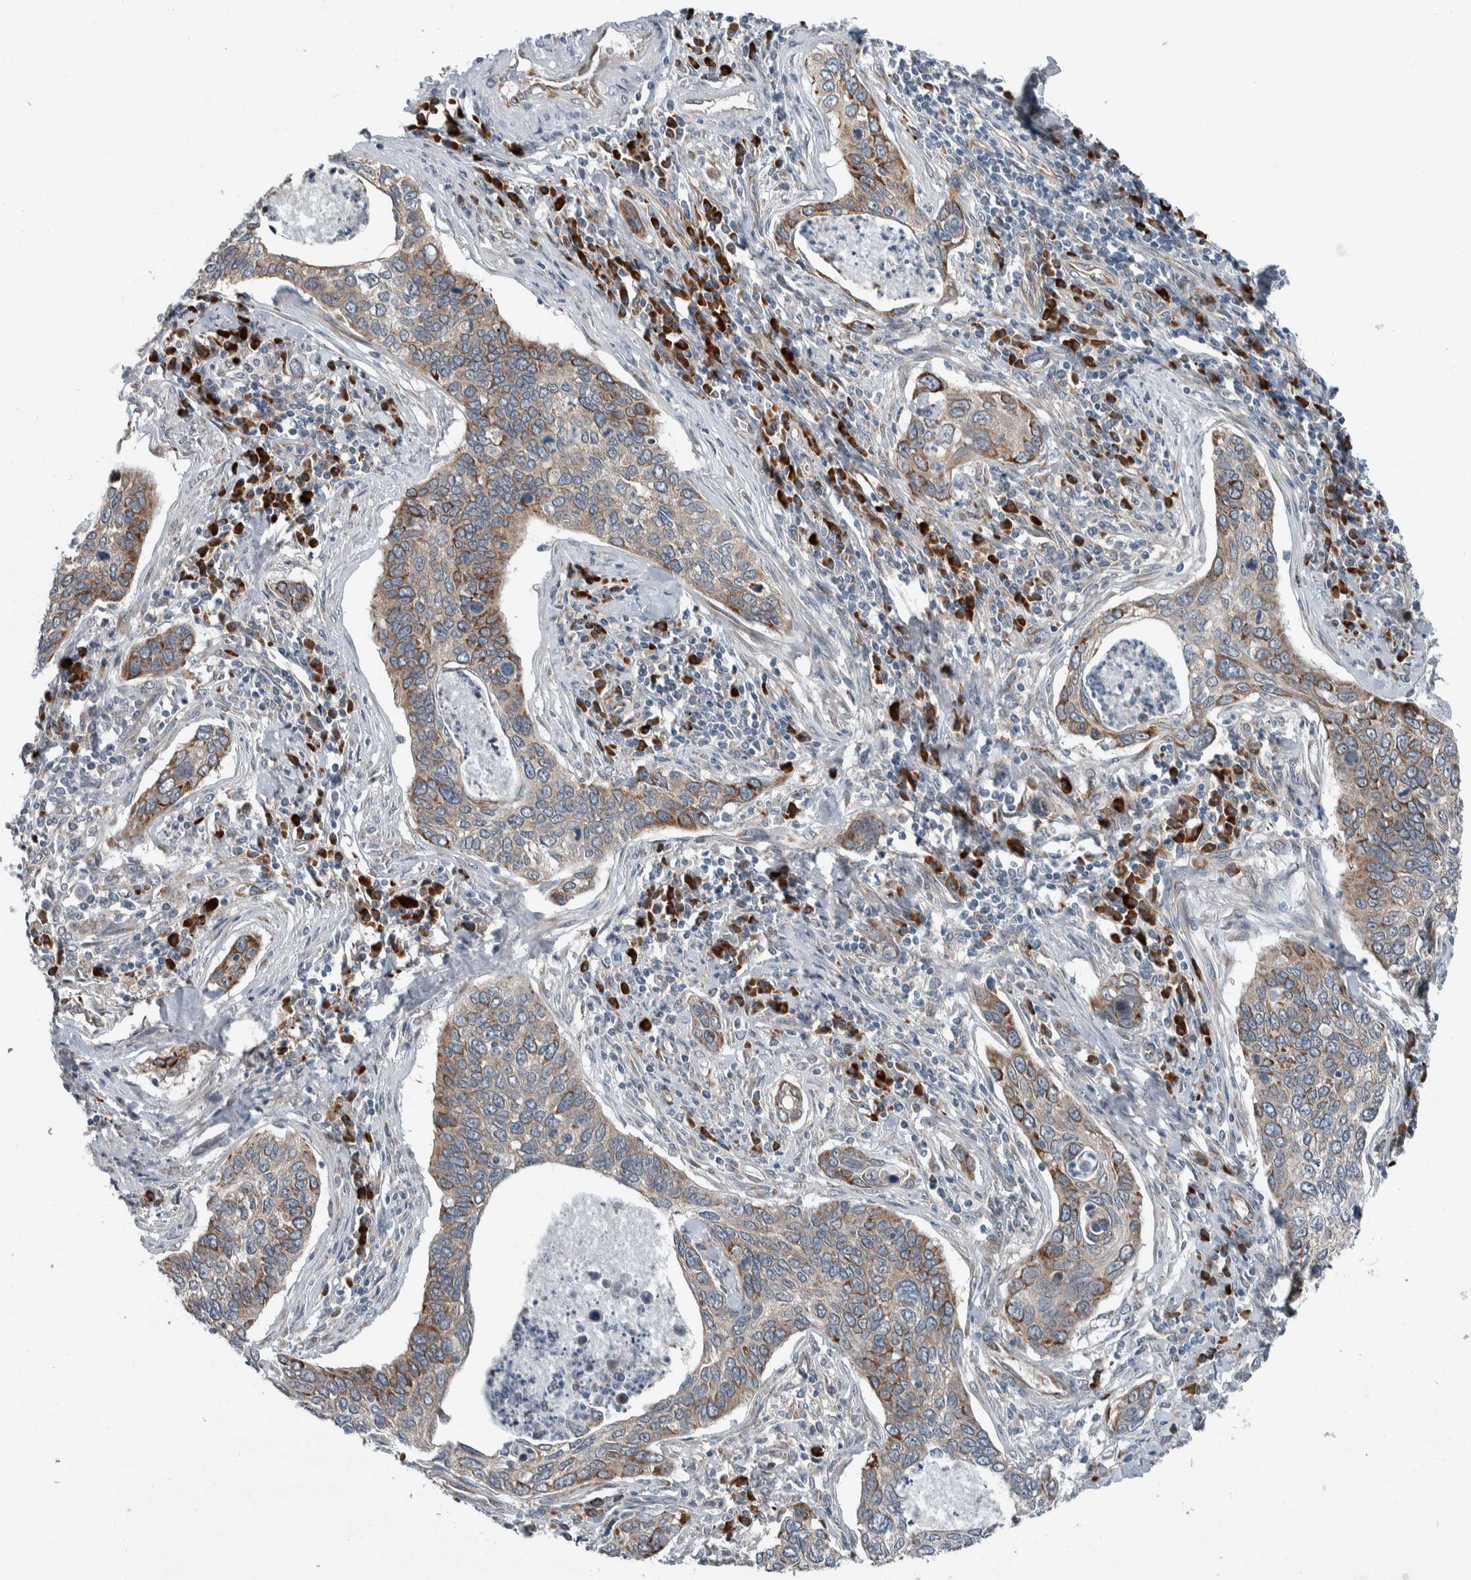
{"staining": {"intensity": "moderate", "quantity": "<25%", "location": "cytoplasmic/membranous"}, "tissue": "cervical cancer", "cell_type": "Tumor cells", "image_type": "cancer", "snomed": [{"axis": "morphology", "description": "Squamous cell carcinoma, NOS"}, {"axis": "topography", "description": "Cervix"}], "caption": "IHC image of neoplastic tissue: squamous cell carcinoma (cervical) stained using IHC demonstrates low levels of moderate protein expression localized specifically in the cytoplasmic/membranous of tumor cells, appearing as a cytoplasmic/membranous brown color.", "gene": "USP25", "patient": {"sex": "female", "age": 53}}